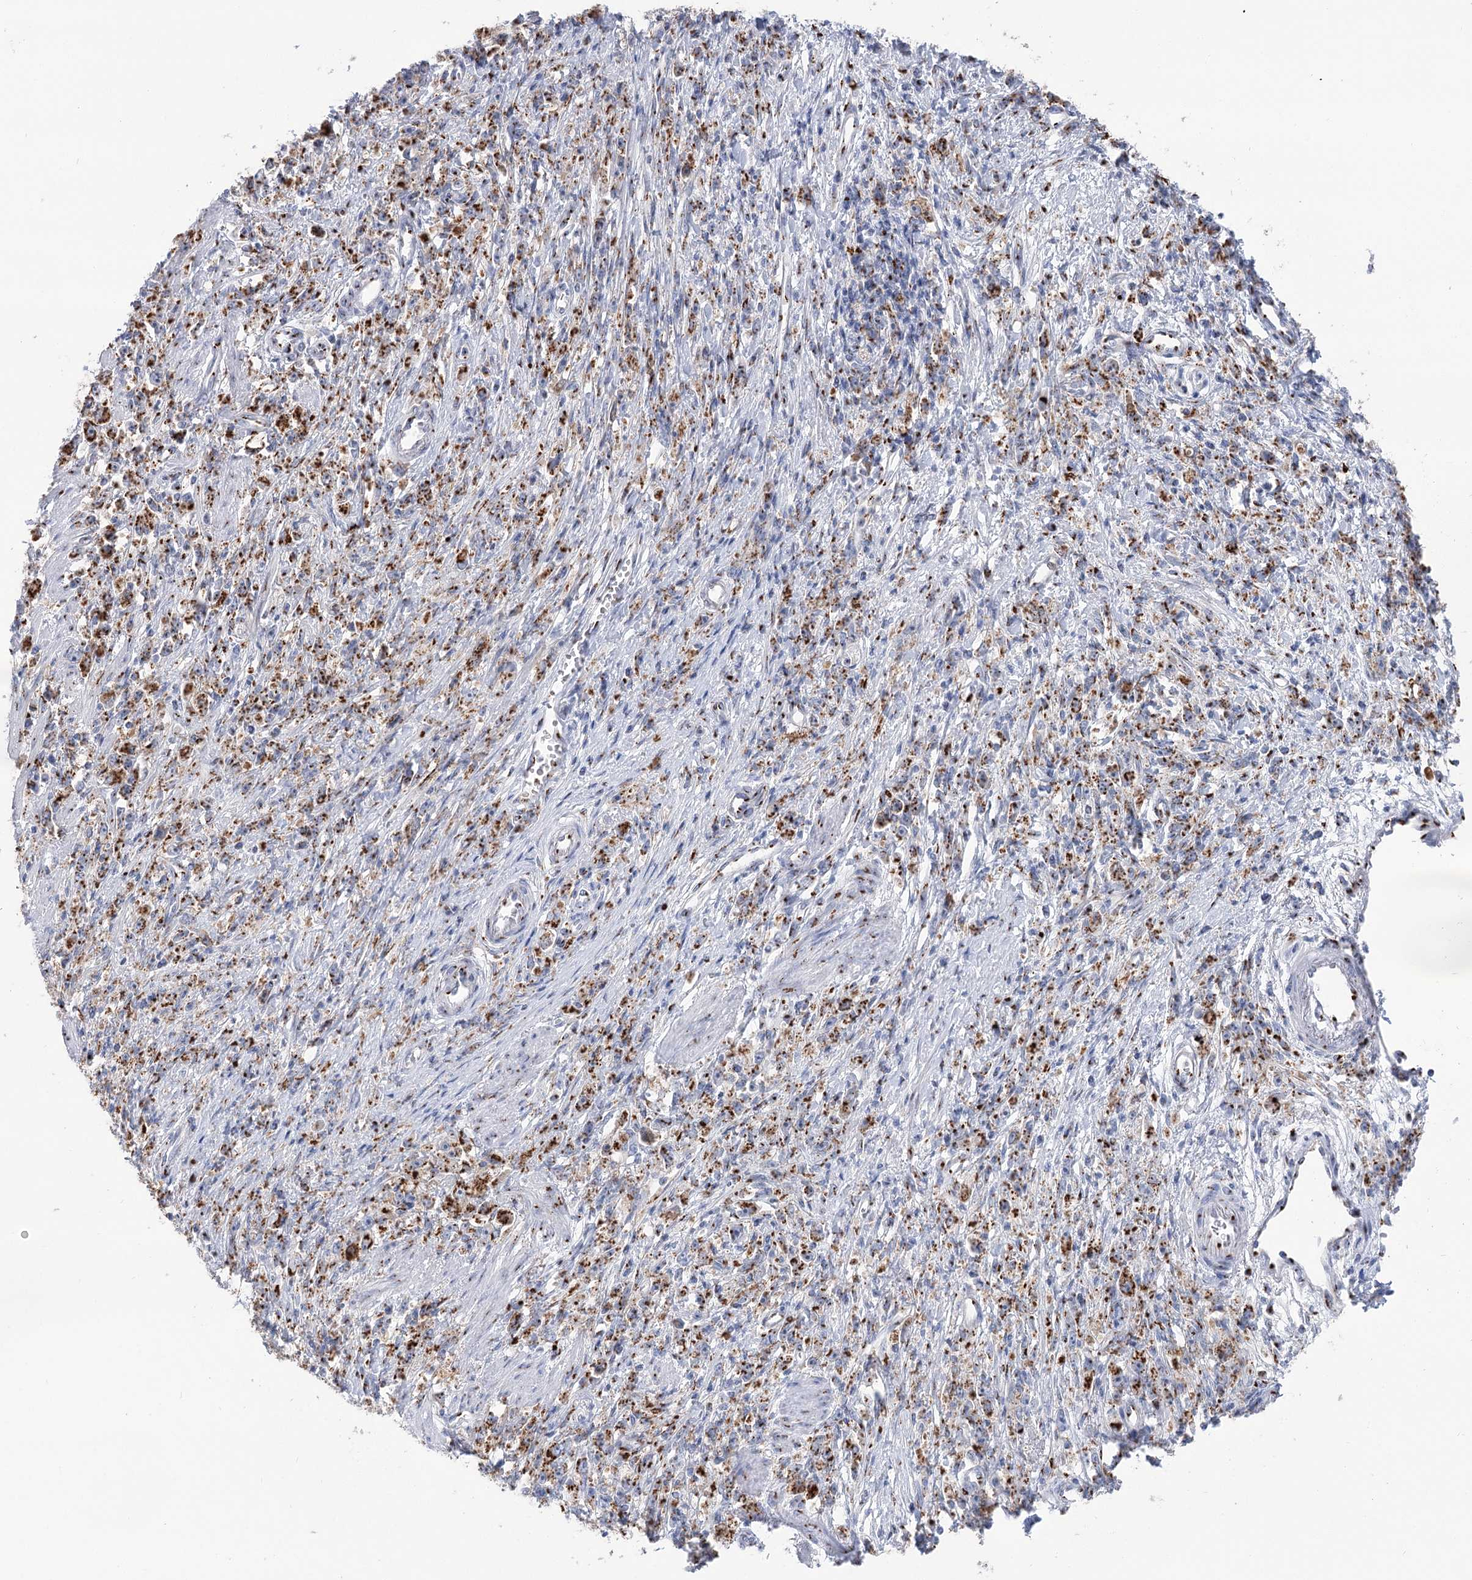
{"staining": {"intensity": "moderate", "quantity": ">75%", "location": "cytoplasmic/membranous"}, "tissue": "stomach cancer", "cell_type": "Tumor cells", "image_type": "cancer", "snomed": [{"axis": "morphology", "description": "Adenocarcinoma, NOS"}, {"axis": "topography", "description": "Stomach"}], "caption": "Moderate cytoplasmic/membranous protein staining is seen in about >75% of tumor cells in stomach cancer.", "gene": "TMEM165", "patient": {"sex": "female", "age": 59}}